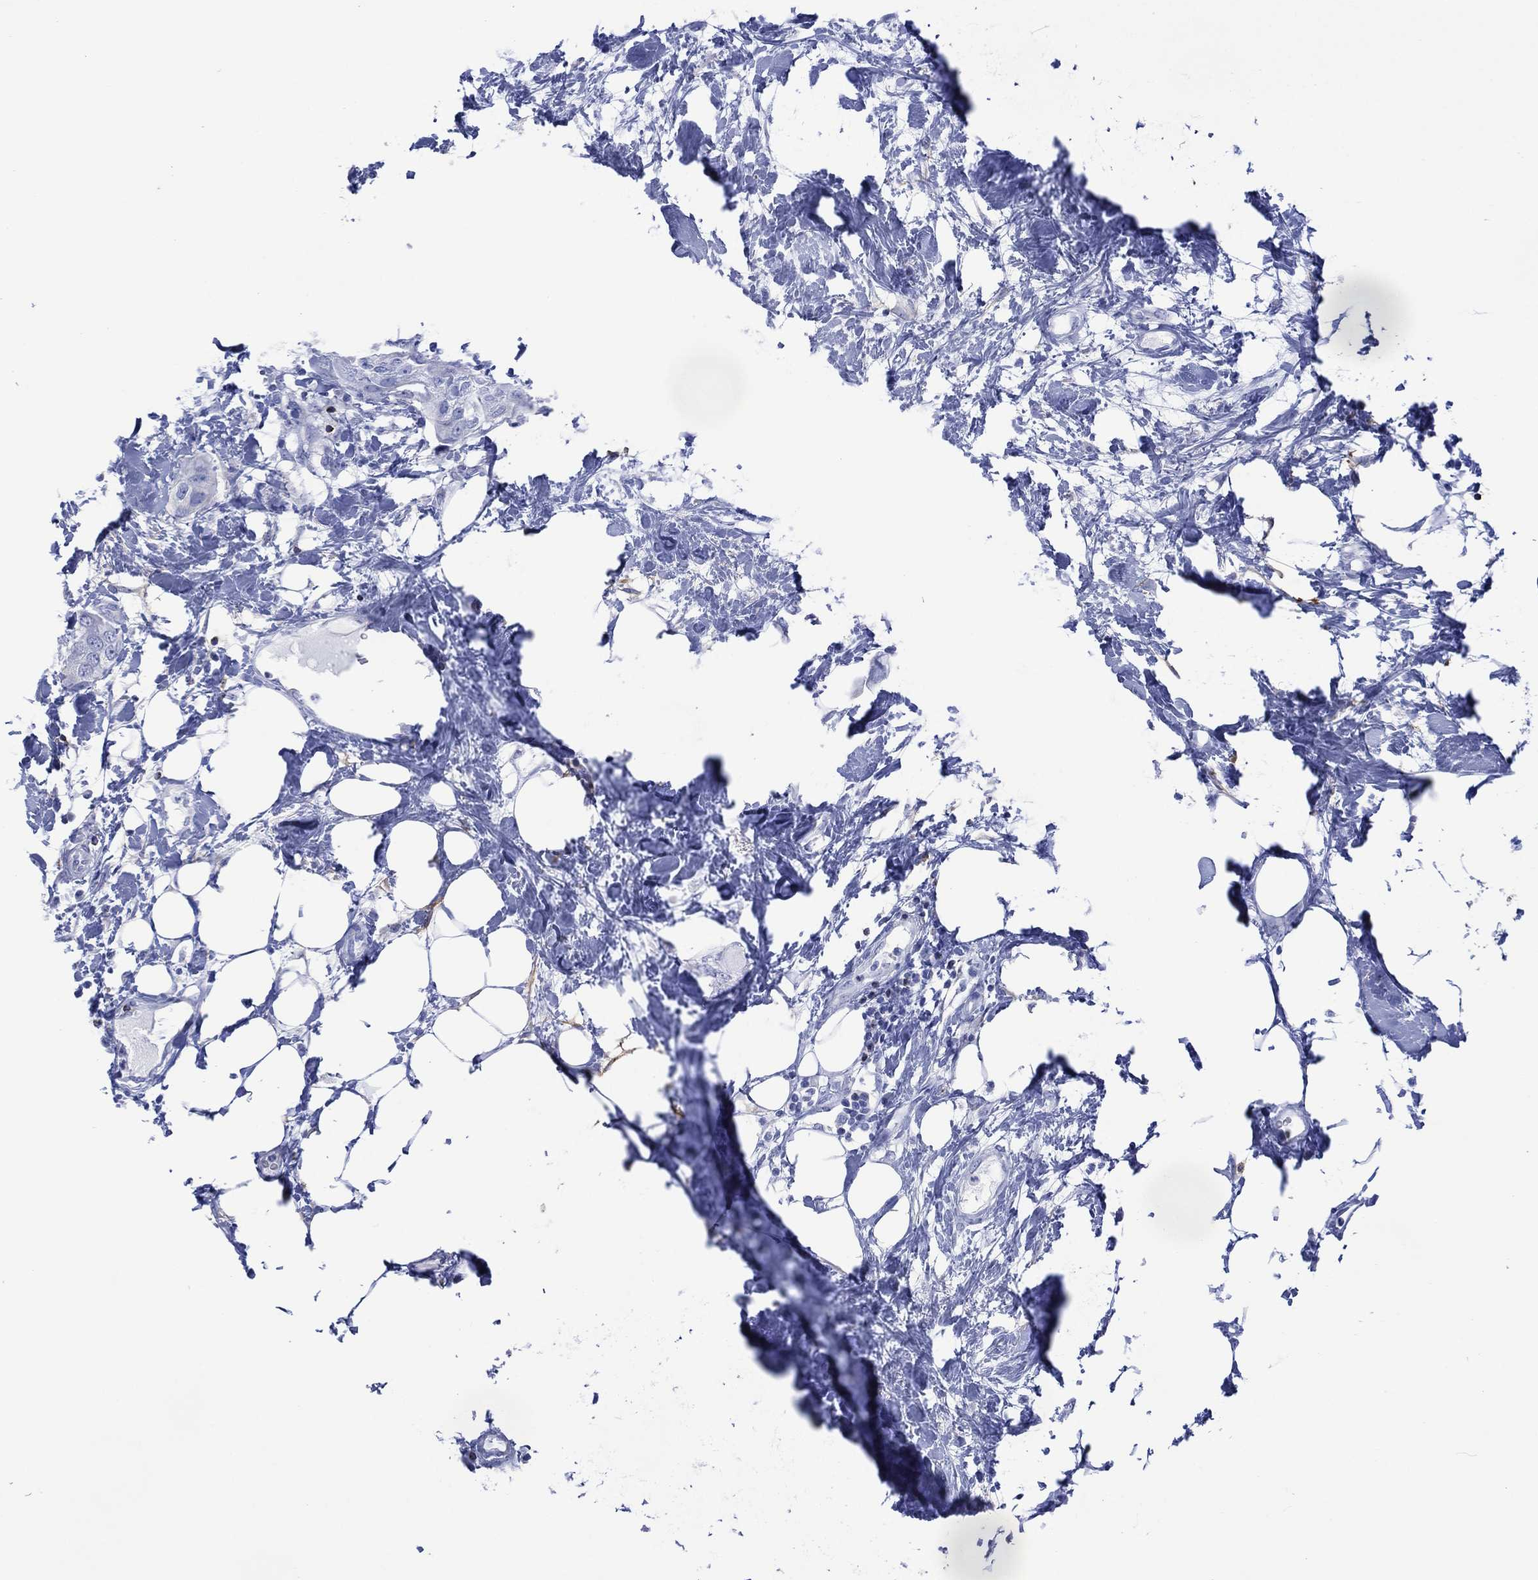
{"staining": {"intensity": "negative", "quantity": "none", "location": "none"}, "tissue": "breast cancer", "cell_type": "Tumor cells", "image_type": "cancer", "snomed": [{"axis": "morphology", "description": "Normal tissue, NOS"}, {"axis": "morphology", "description": "Duct carcinoma"}, {"axis": "topography", "description": "Breast"}], "caption": "Immunohistochemical staining of infiltrating ductal carcinoma (breast) reveals no significant expression in tumor cells.", "gene": "DPP4", "patient": {"sex": "female", "age": 40}}